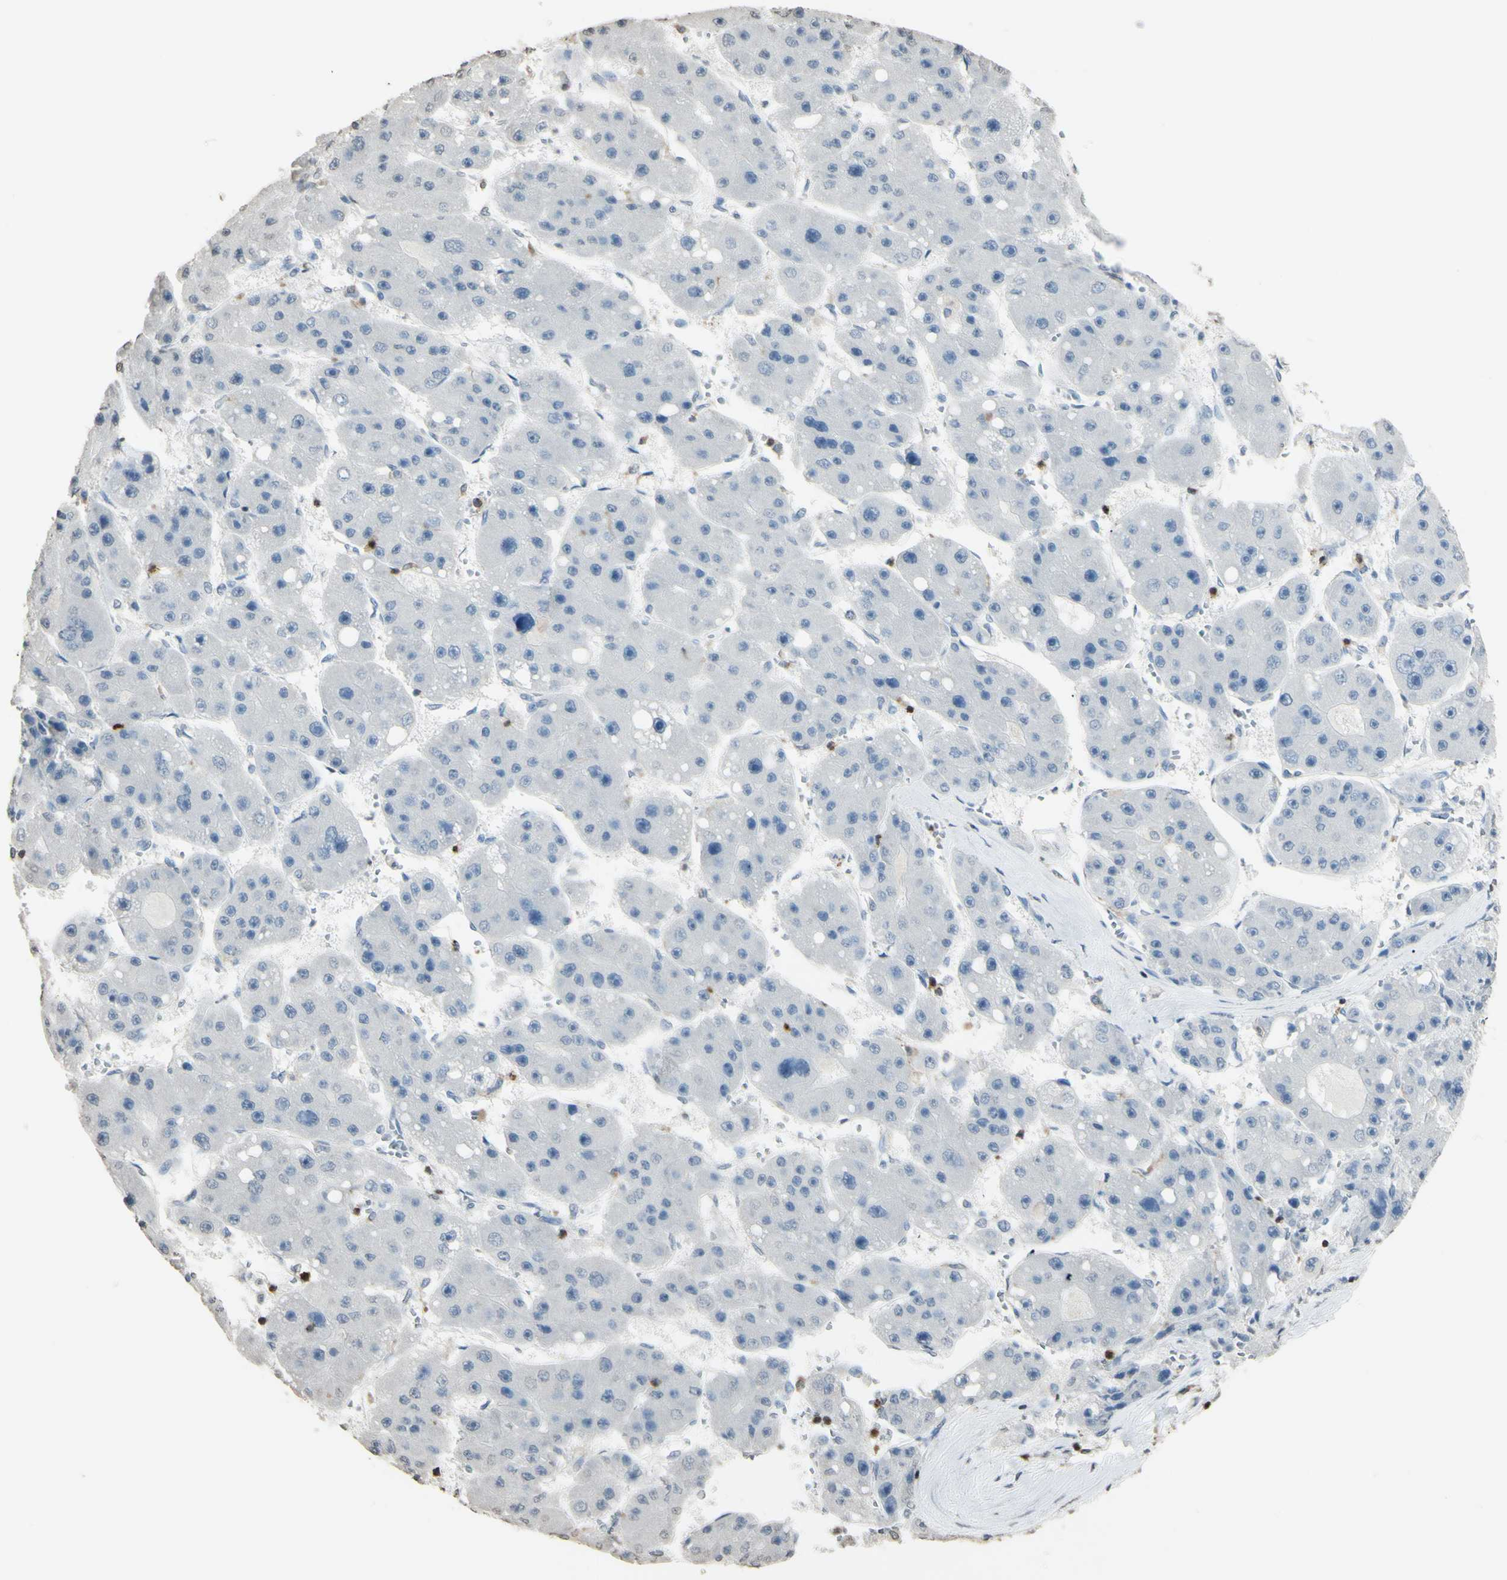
{"staining": {"intensity": "negative", "quantity": "none", "location": "none"}, "tissue": "liver cancer", "cell_type": "Tumor cells", "image_type": "cancer", "snomed": [{"axis": "morphology", "description": "Carcinoma, Hepatocellular, NOS"}, {"axis": "topography", "description": "Liver"}], "caption": "A photomicrograph of liver cancer stained for a protein demonstrates no brown staining in tumor cells.", "gene": "PSTPIP1", "patient": {"sex": "female", "age": 61}}